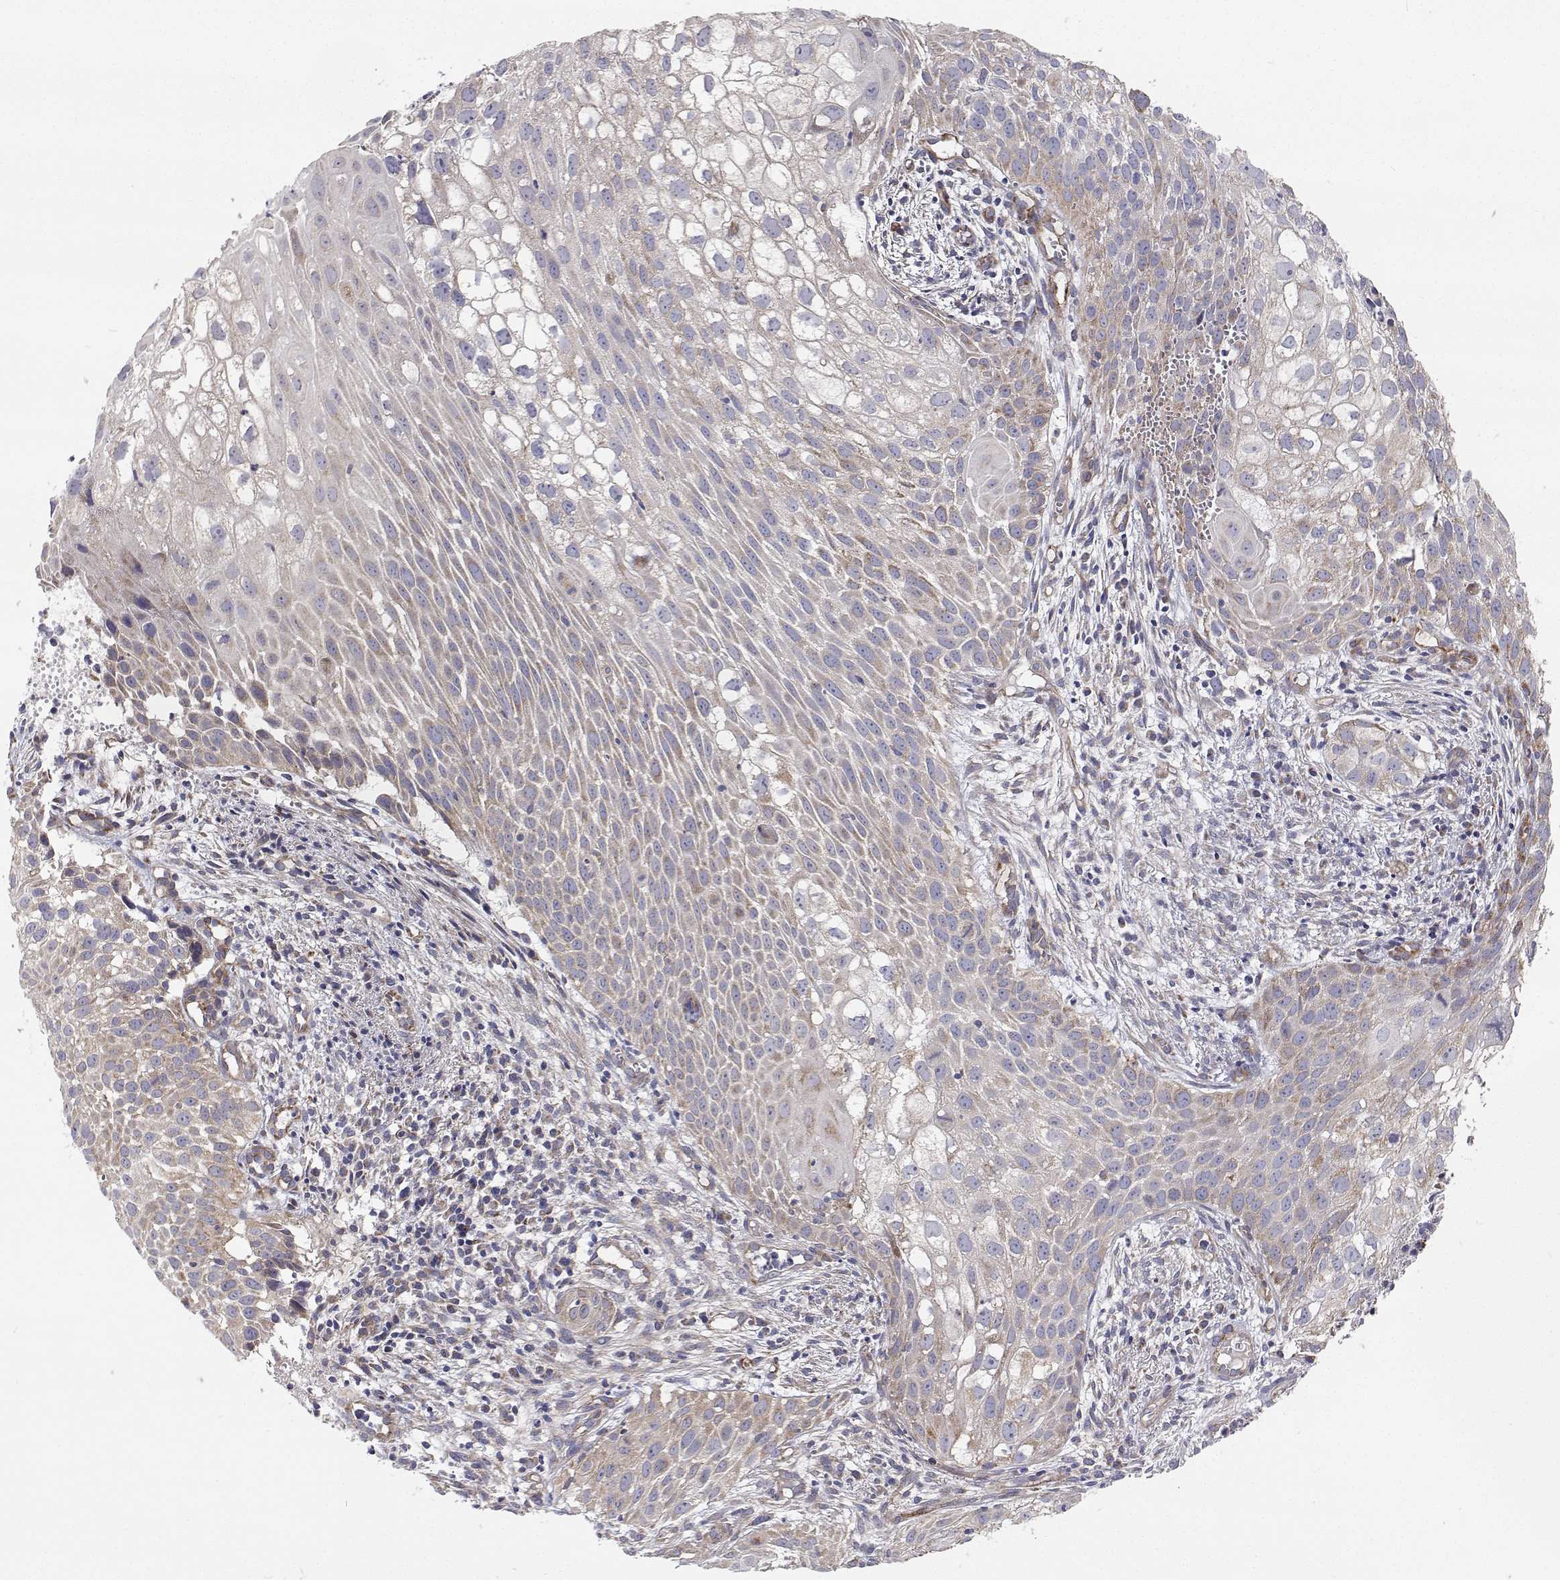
{"staining": {"intensity": "negative", "quantity": "none", "location": "none"}, "tissue": "cervical cancer", "cell_type": "Tumor cells", "image_type": "cancer", "snomed": [{"axis": "morphology", "description": "Squamous cell carcinoma, NOS"}, {"axis": "topography", "description": "Cervix"}], "caption": "Cervical cancer (squamous cell carcinoma) was stained to show a protein in brown. There is no significant staining in tumor cells.", "gene": "SPICE1", "patient": {"sex": "female", "age": 53}}